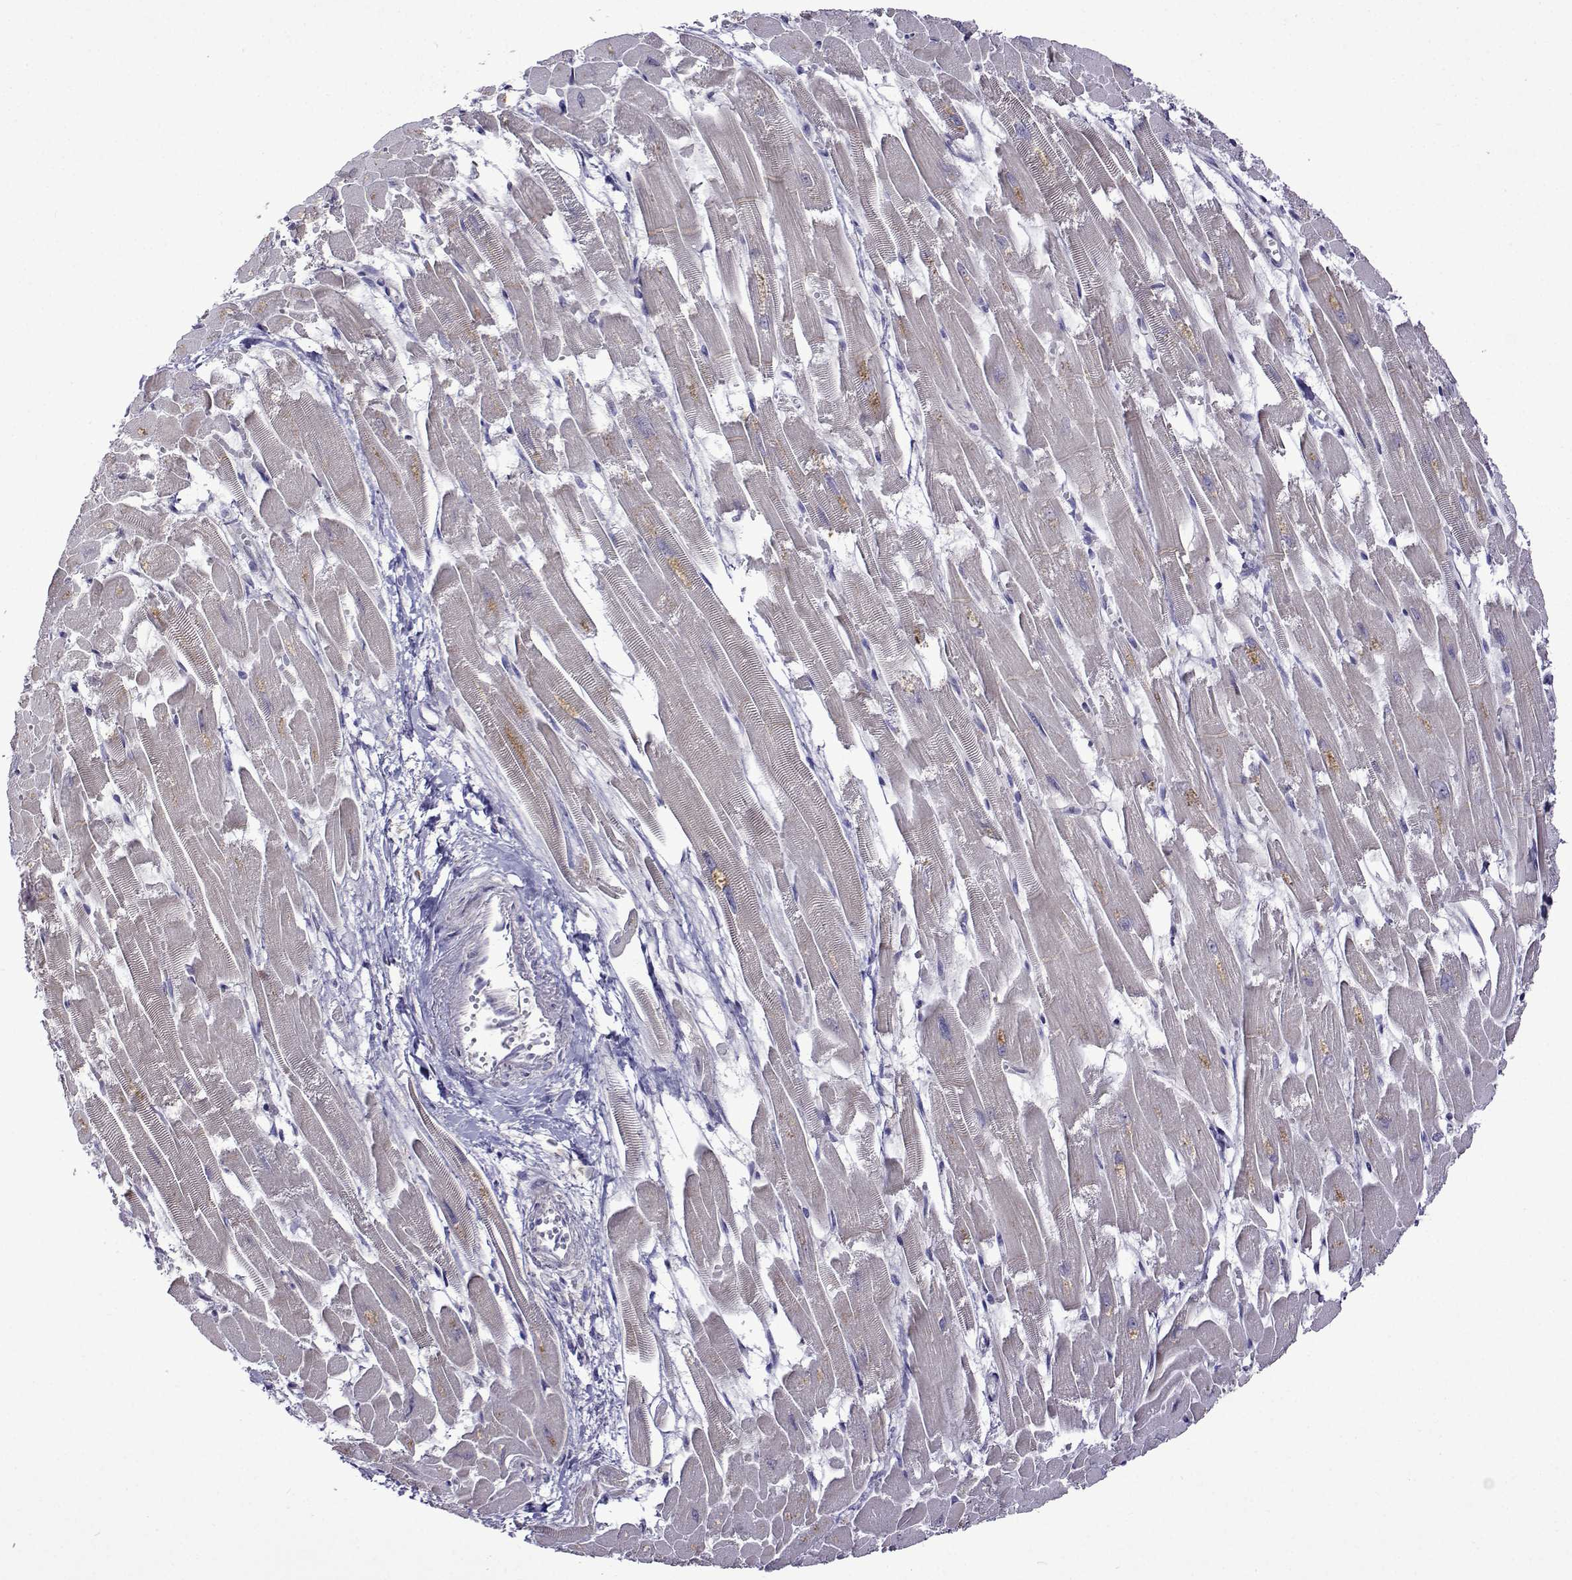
{"staining": {"intensity": "negative", "quantity": "none", "location": "none"}, "tissue": "heart muscle", "cell_type": "Cardiomyocytes", "image_type": "normal", "snomed": [{"axis": "morphology", "description": "Normal tissue, NOS"}, {"axis": "topography", "description": "Heart"}], "caption": "This micrograph is of normal heart muscle stained with immunohistochemistry (IHC) to label a protein in brown with the nuclei are counter-stained blue. There is no positivity in cardiomyocytes. (DAB immunohistochemistry visualized using brightfield microscopy, high magnification).", "gene": "SULT2A1", "patient": {"sex": "female", "age": 52}}